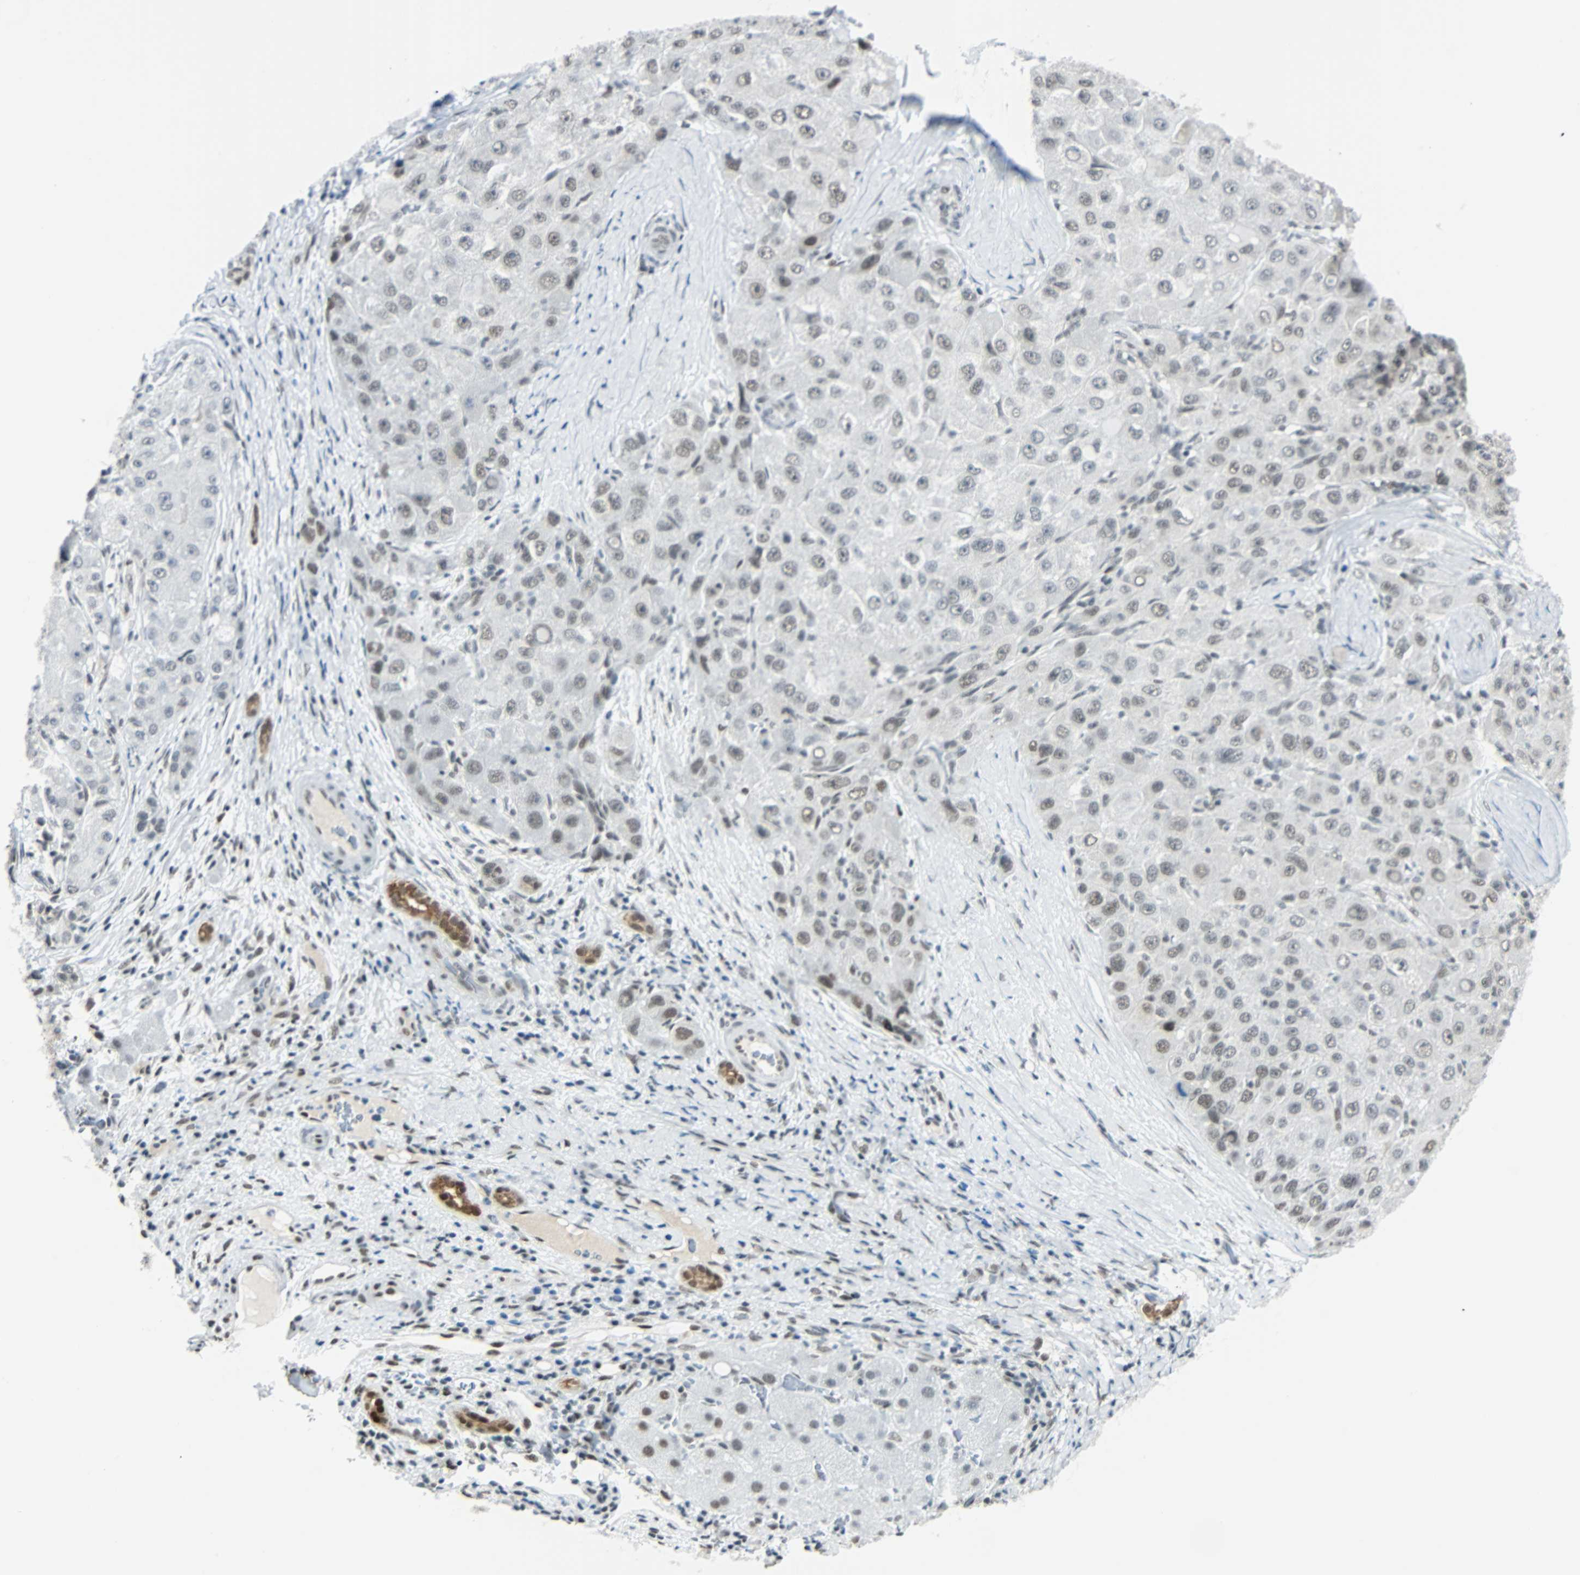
{"staining": {"intensity": "negative", "quantity": "none", "location": "none"}, "tissue": "liver cancer", "cell_type": "Tumor cells", "image_type": "cancer", "snomed": [{"axis": "morphology", "description": "Carcinoma, Hepatocellular, NOS"}, {"axis": "topography", "description": "Liver"}], "caption": "Human hepatocellular carcinoma (liver) stained for a protein using IHC reveals no positivity in tumor cells.", "gene": "NELFE", "patient": {"sex": "male", "age": 80}}